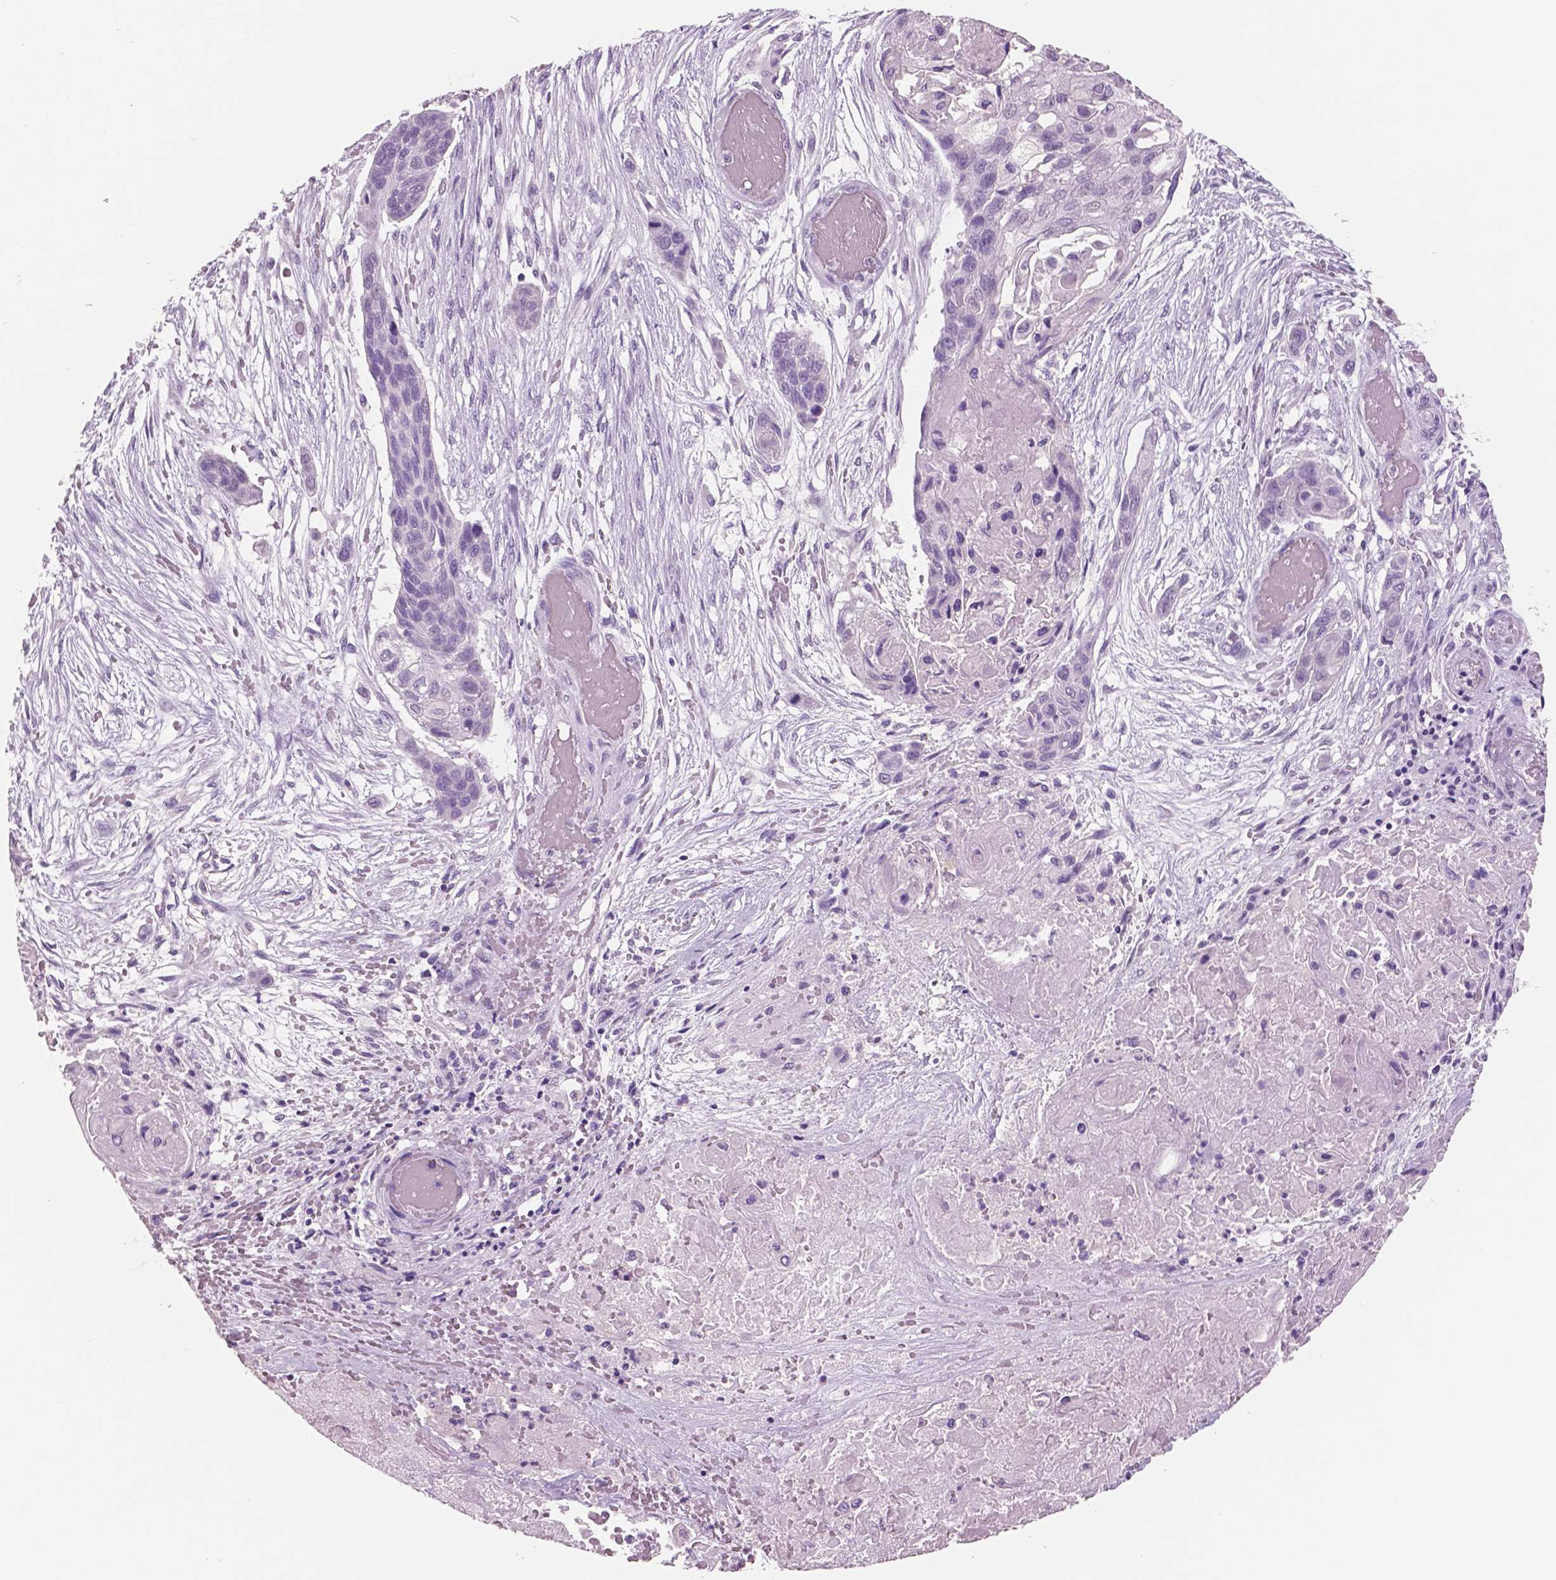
{"staining": {"intensity": "negative", "quantity": "none", "location": "none"}, "tissue": "lung cancer", "cell_type": "Tumor cells", "image_type": "cancer", "snomed": [{"axis": "morphology", "description": "Squamous cell carcinoma, NOS"}, {"axis": "topography", "description": "Lung"}], "caption": "There is no significant staining in tumor cells of lung squamous cell carcinoma.", "gene": "NECAB2", "patient": {"sex": "male", "age": 69}}